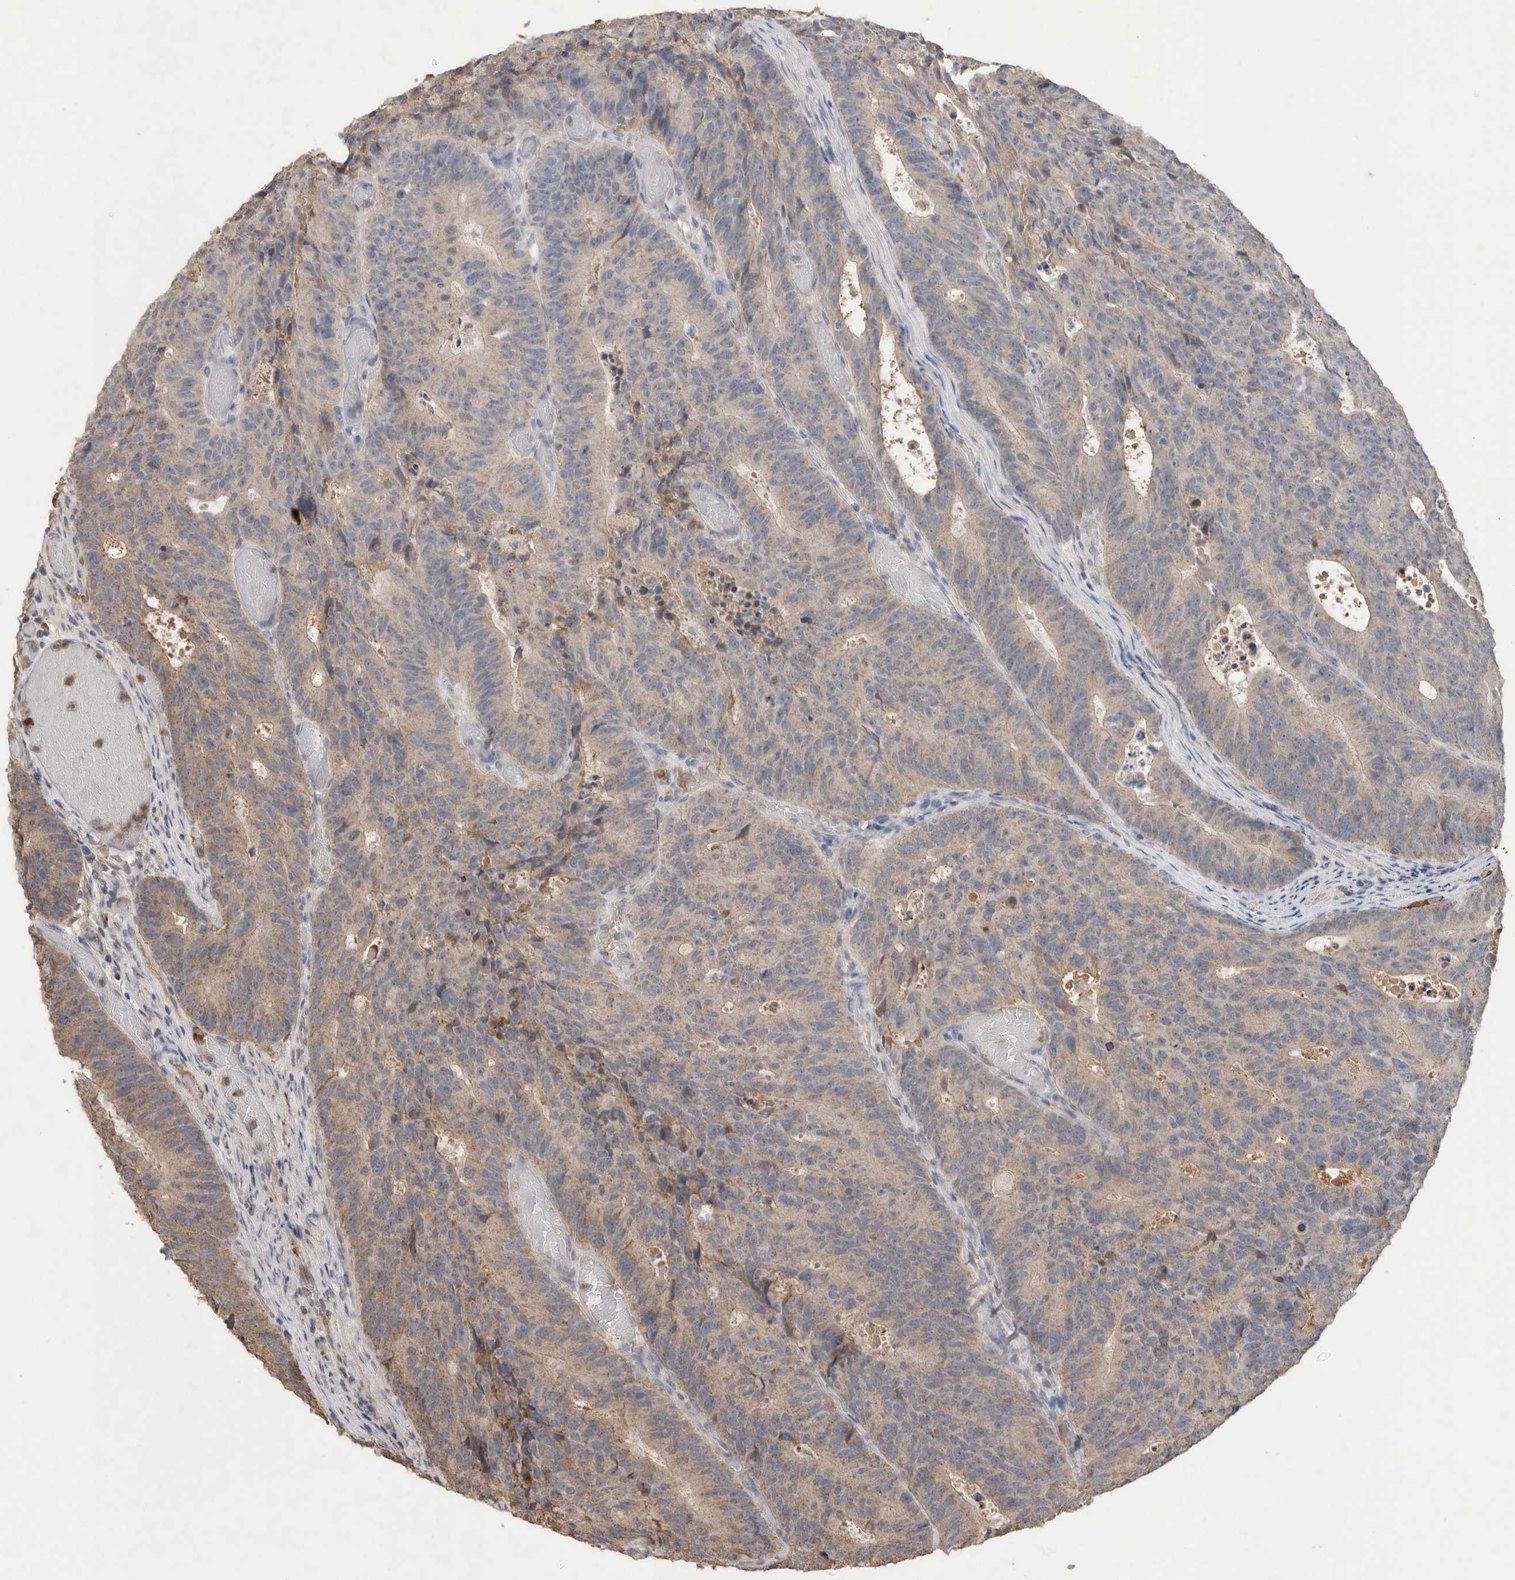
{"staining": {"intensity": "weak", "quantity": "25%-75%", "location": "cytoplasmic/membranous"}, "tissue": "colorectal cancer", "cell_type": "Tumor cells", "image_type": "cancer", "snomed": [{"axis": "morphology", "description": "Adenocarcinoma, NOS"}, {"axis": "topography", "description": "Colon"}], "caption": "Immunohistochemical staining of colorectal adenocarcinoma reveals low levels of weak cytoplasmic/membranous expression in approximately 25%-75% of tumor cells. (DAB = brown stain, brightfield microscopy at high magnification).", "gene": "FABP7", "patient": {"sex": "male", "age": 87}}